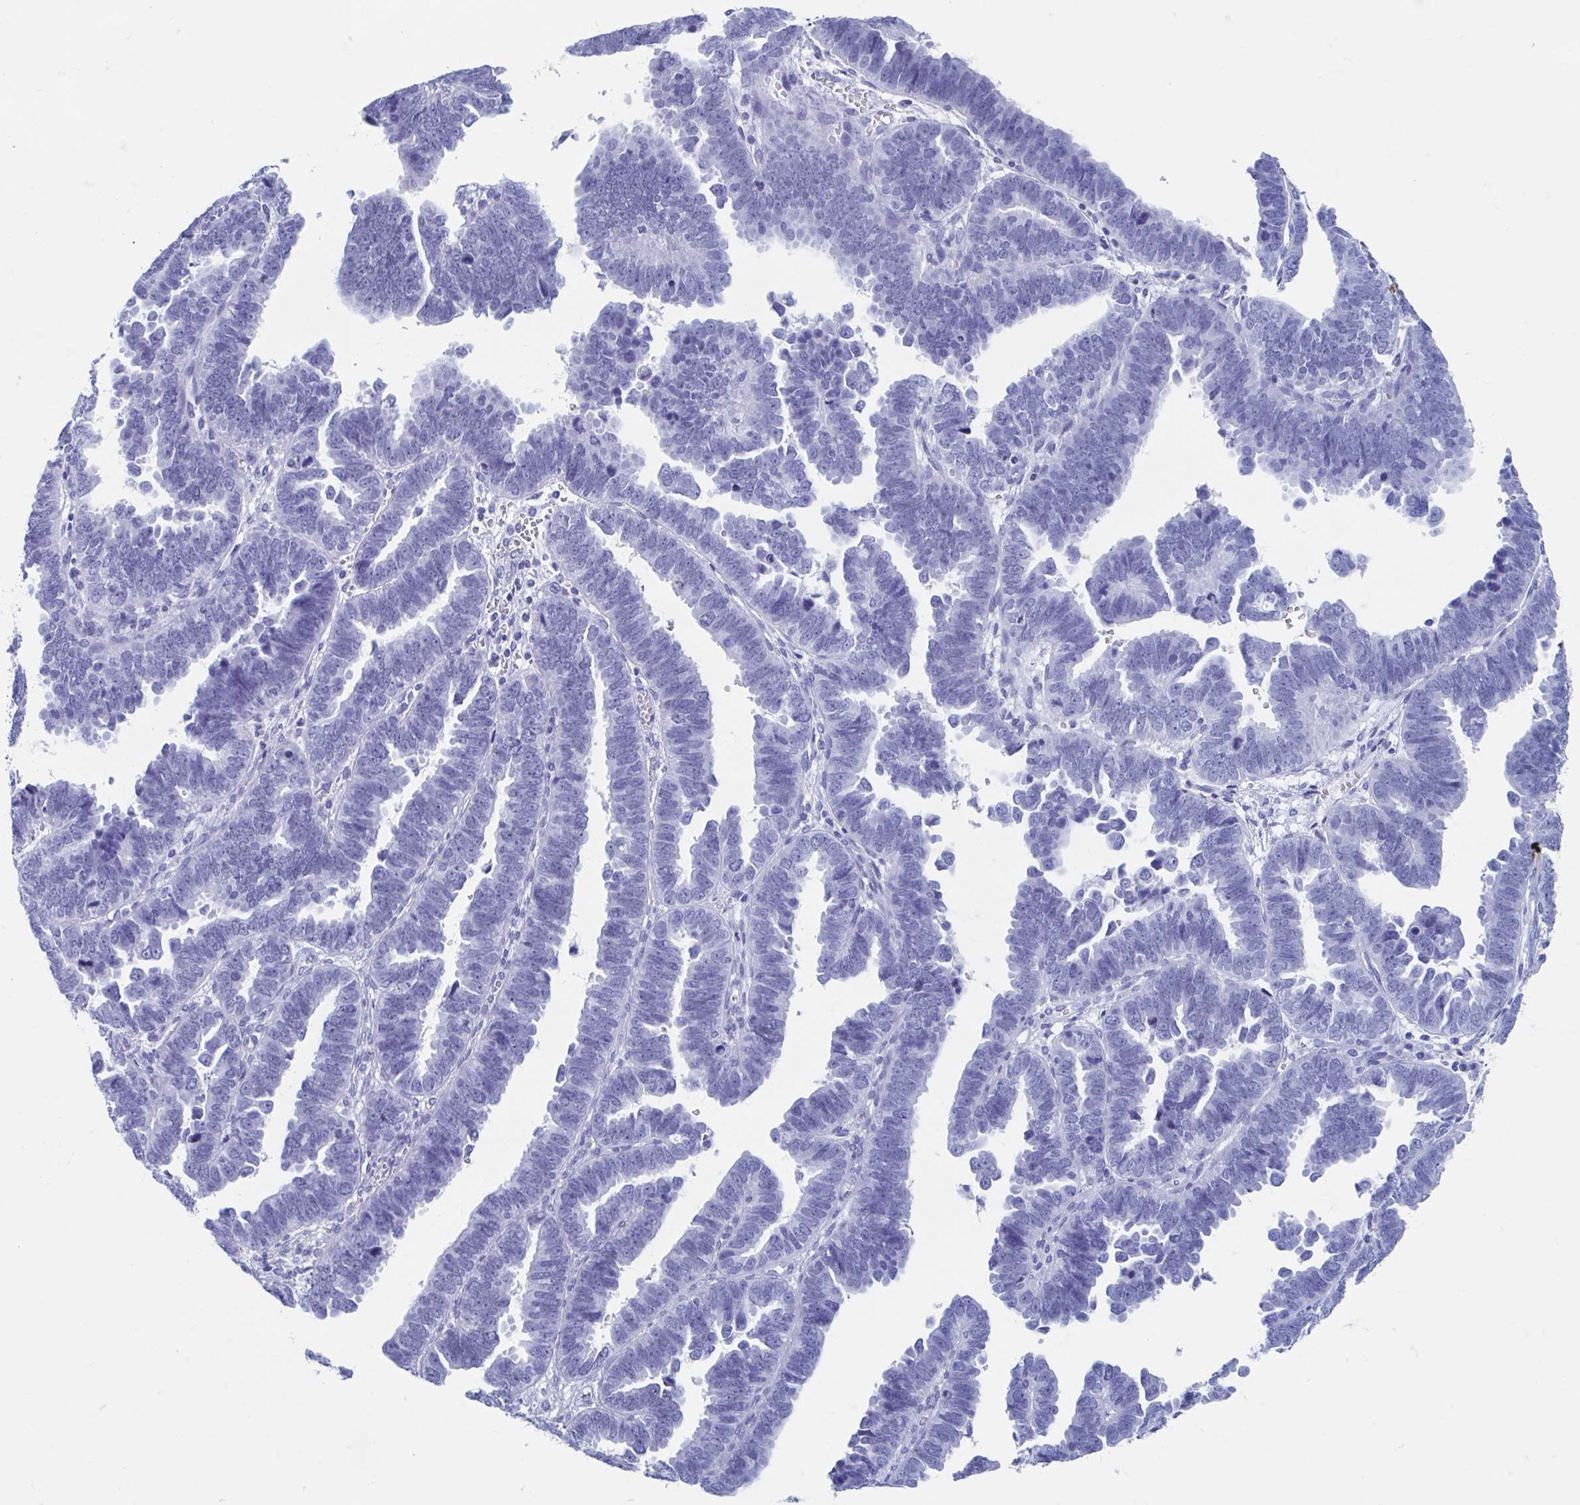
{"staining": {"intensity": "negative", "quantity": "none", "location": "none"}, "tissue": "endometrial cancer", "cell_type": "Tumor cells", "image_type": "cancer", "snomed": [{"axis": "morphology", "description": "Adenocarcinoma, NOS"}, {"axis": "topography", "description": "Endometrium"}], "caption": "The image reveals no staining of tumor cells in endometrial adenocarcinoma.", "gene": "HDGFL1", "patient": {"sex": "female", "age": 75}}